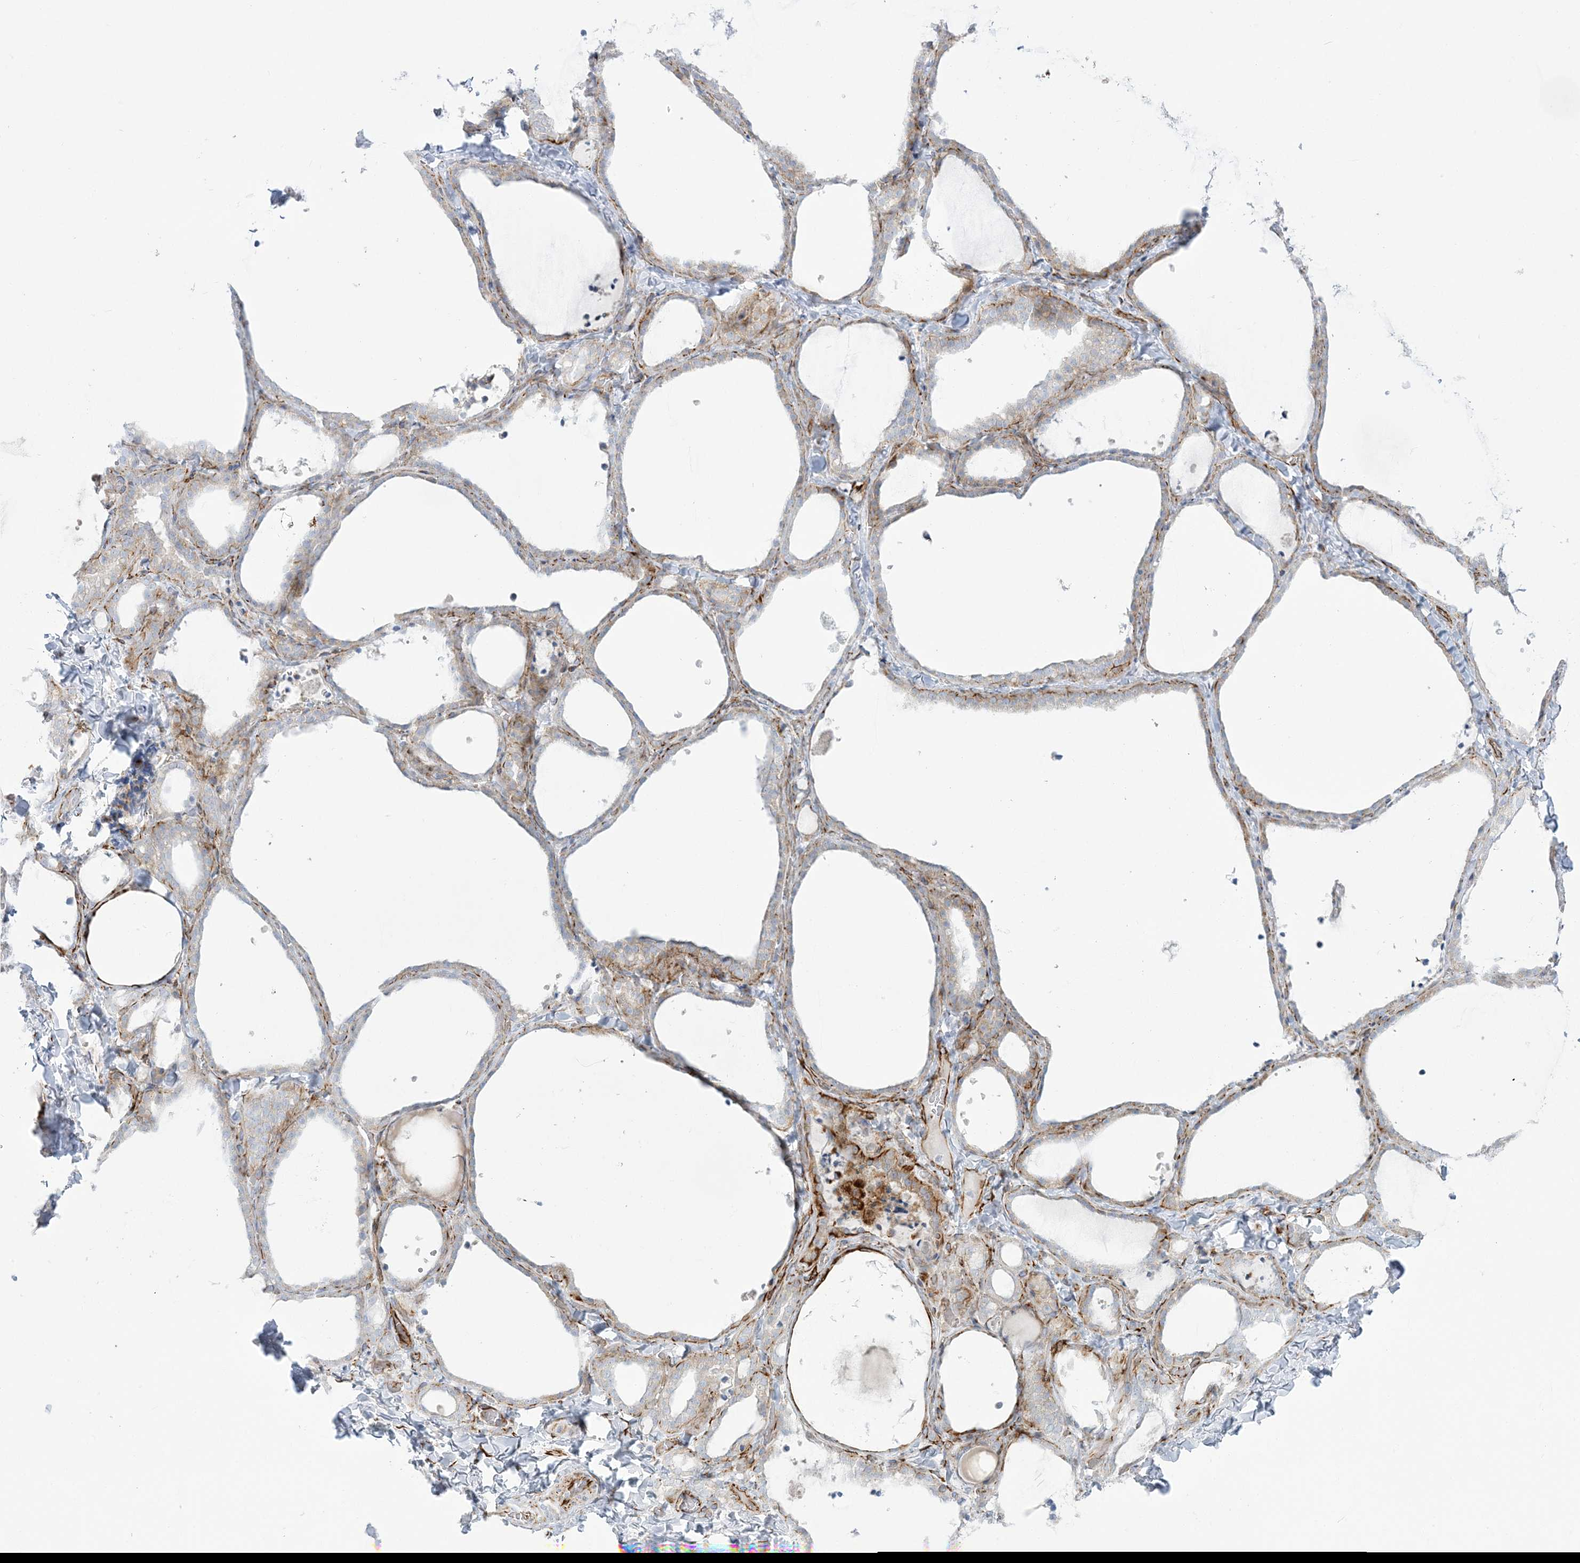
{"staining": {"intensity": "weak", "quantity": "<25%", "location": "cytoplasmic/membranous"}, "tissue": "thyroid gland", "cell_type": "Glandular cells", "image_type": "normal", "snomed": [{"axis": "morphology", "description": "Normal tissue, NOS"}, {"axis": "topography", "description": "Thyroid gland"}], "caption": "Immunohistochemistry of benign human thyroid gland displays no positivity in glandular cells. (Stains: DAB (3,3'-diaminobenzidine) immunohistochemistry with hematoxylin counter stain, Microscopy: brightfield microscopy at high magnification).", "gene": "PPIL6", "patient": {"sex": "female", "age": 22}}